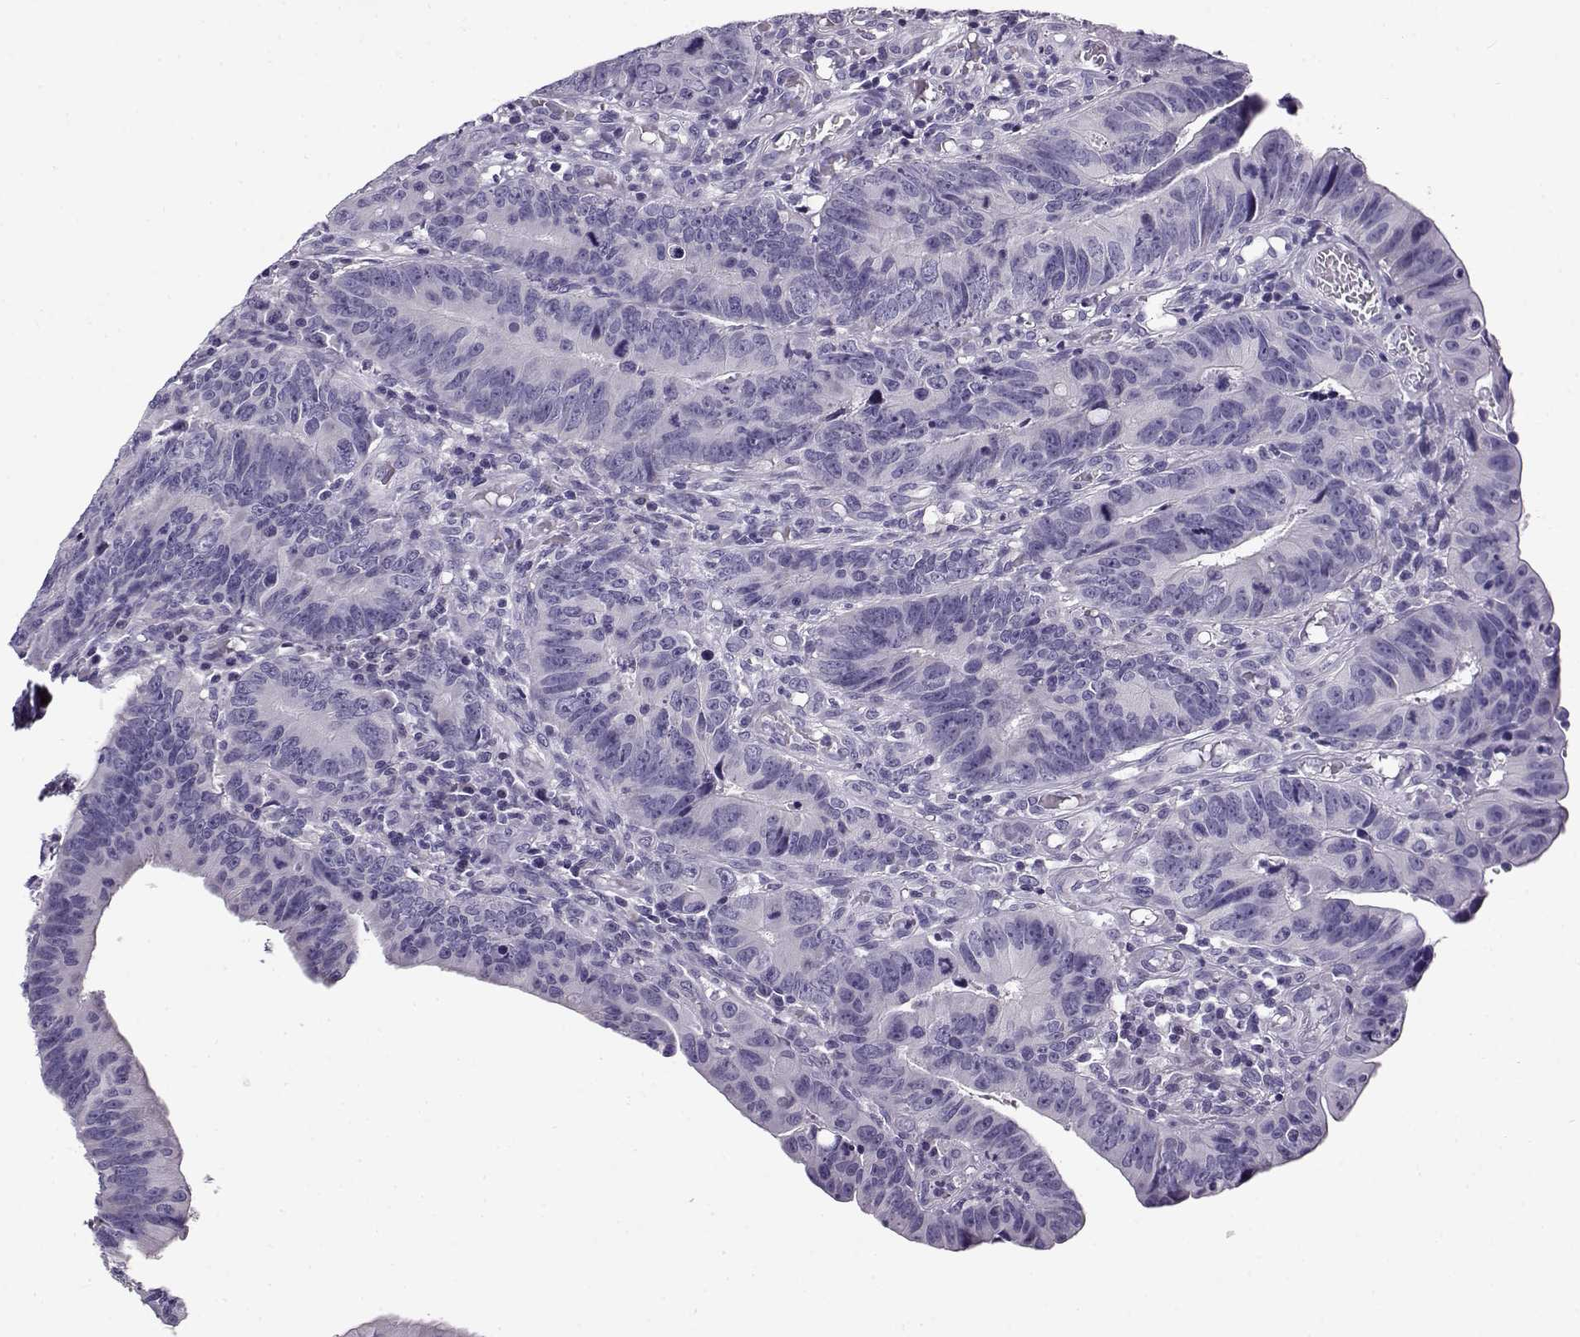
{"staining": {"intensity": "negative", "quantity": "none", "location": "none"}, "tissue": "colorectal cancer", "cell_type": "Tumor cells", "image_type": "cancer", "snomed": [{"axis": "morphology", "description": "Adenocarcinoma, NOS"}, {"axis": "topography", "description": "Colon"}], "caption": "Colorectal cancer (adenocarcinoma) was stained to show a protein in brown. There is no significant positivity in tumor cells.", "gene": "FEZF1", "patient": {"sex": "female", "age": 87}}